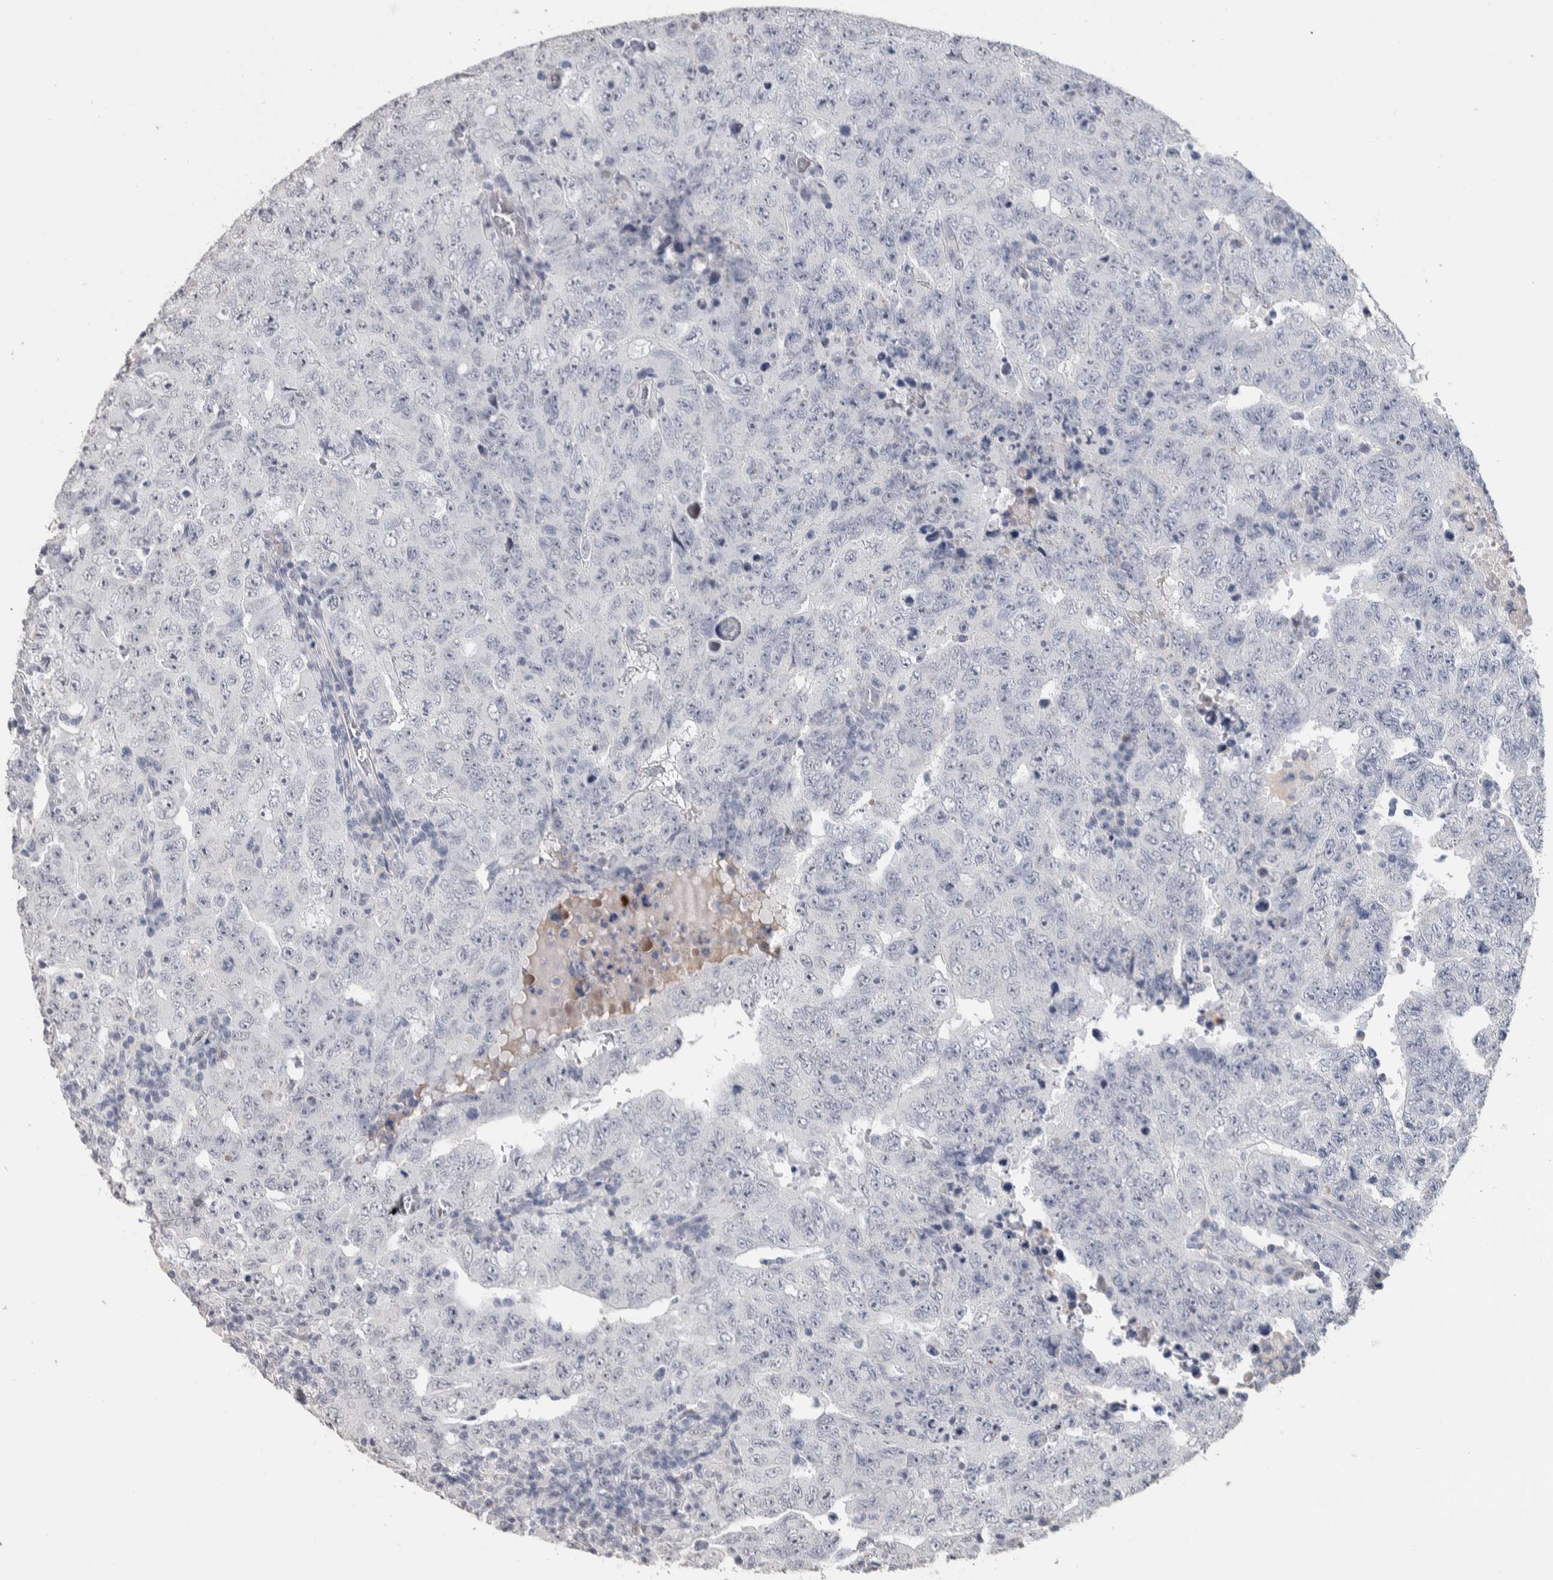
{"staining": {"intensity": "negative", "quantity": "none", "location": "none"}, "tissue": "testis cancer", "cell_type": "Tumor cells", "image_type": "cancer", "snomed": [{"axis": "morphology", "description": "Carcinoma, Embryonal, NOS"}, {"axis": "topography", "description": "Testis"}], "caption": "A micrograph of human embryonal carcinoma (testis) is negative for staining in tumor cells.", "gene": "TMEM102", "patient": {"sex": "male", "age": 26}}